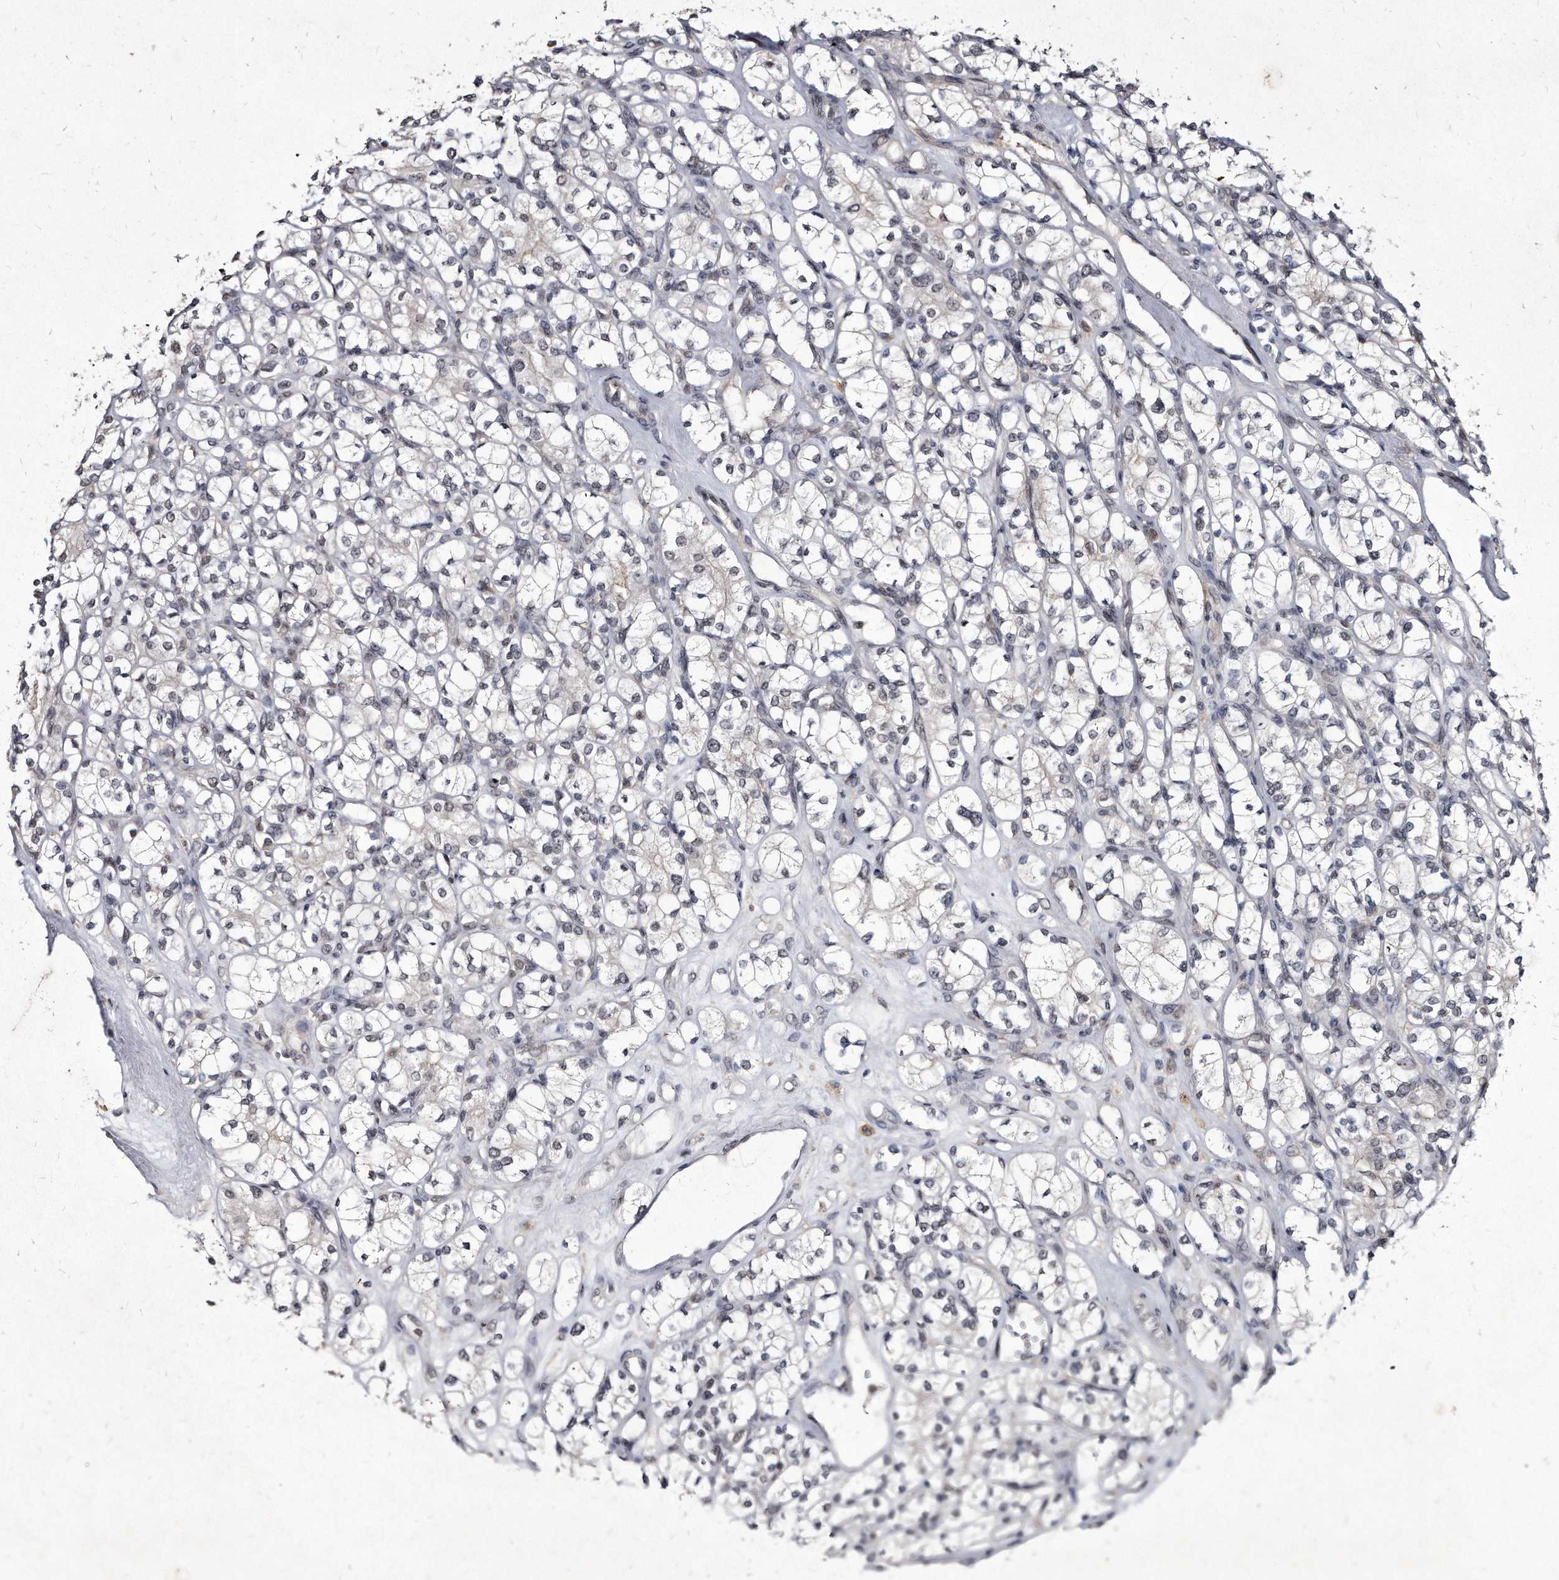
{"staining": {"intensity": "negative", "quantity": "none", "location": "none"}, "tissue": "renal cancer", "cell_type": "Tumor cells", "image_type": "cancer", "snomed": [{"axis": "morphology", "description": "Adenocarcinoma, NOS"}, {"axis": "topography", "description": "Kidney"}], "caption": "Tumor cells are negative for protein expression in human renal cancer.", "gene": "KLHDC3", "patient": {"sex": "male", "age": 77}}